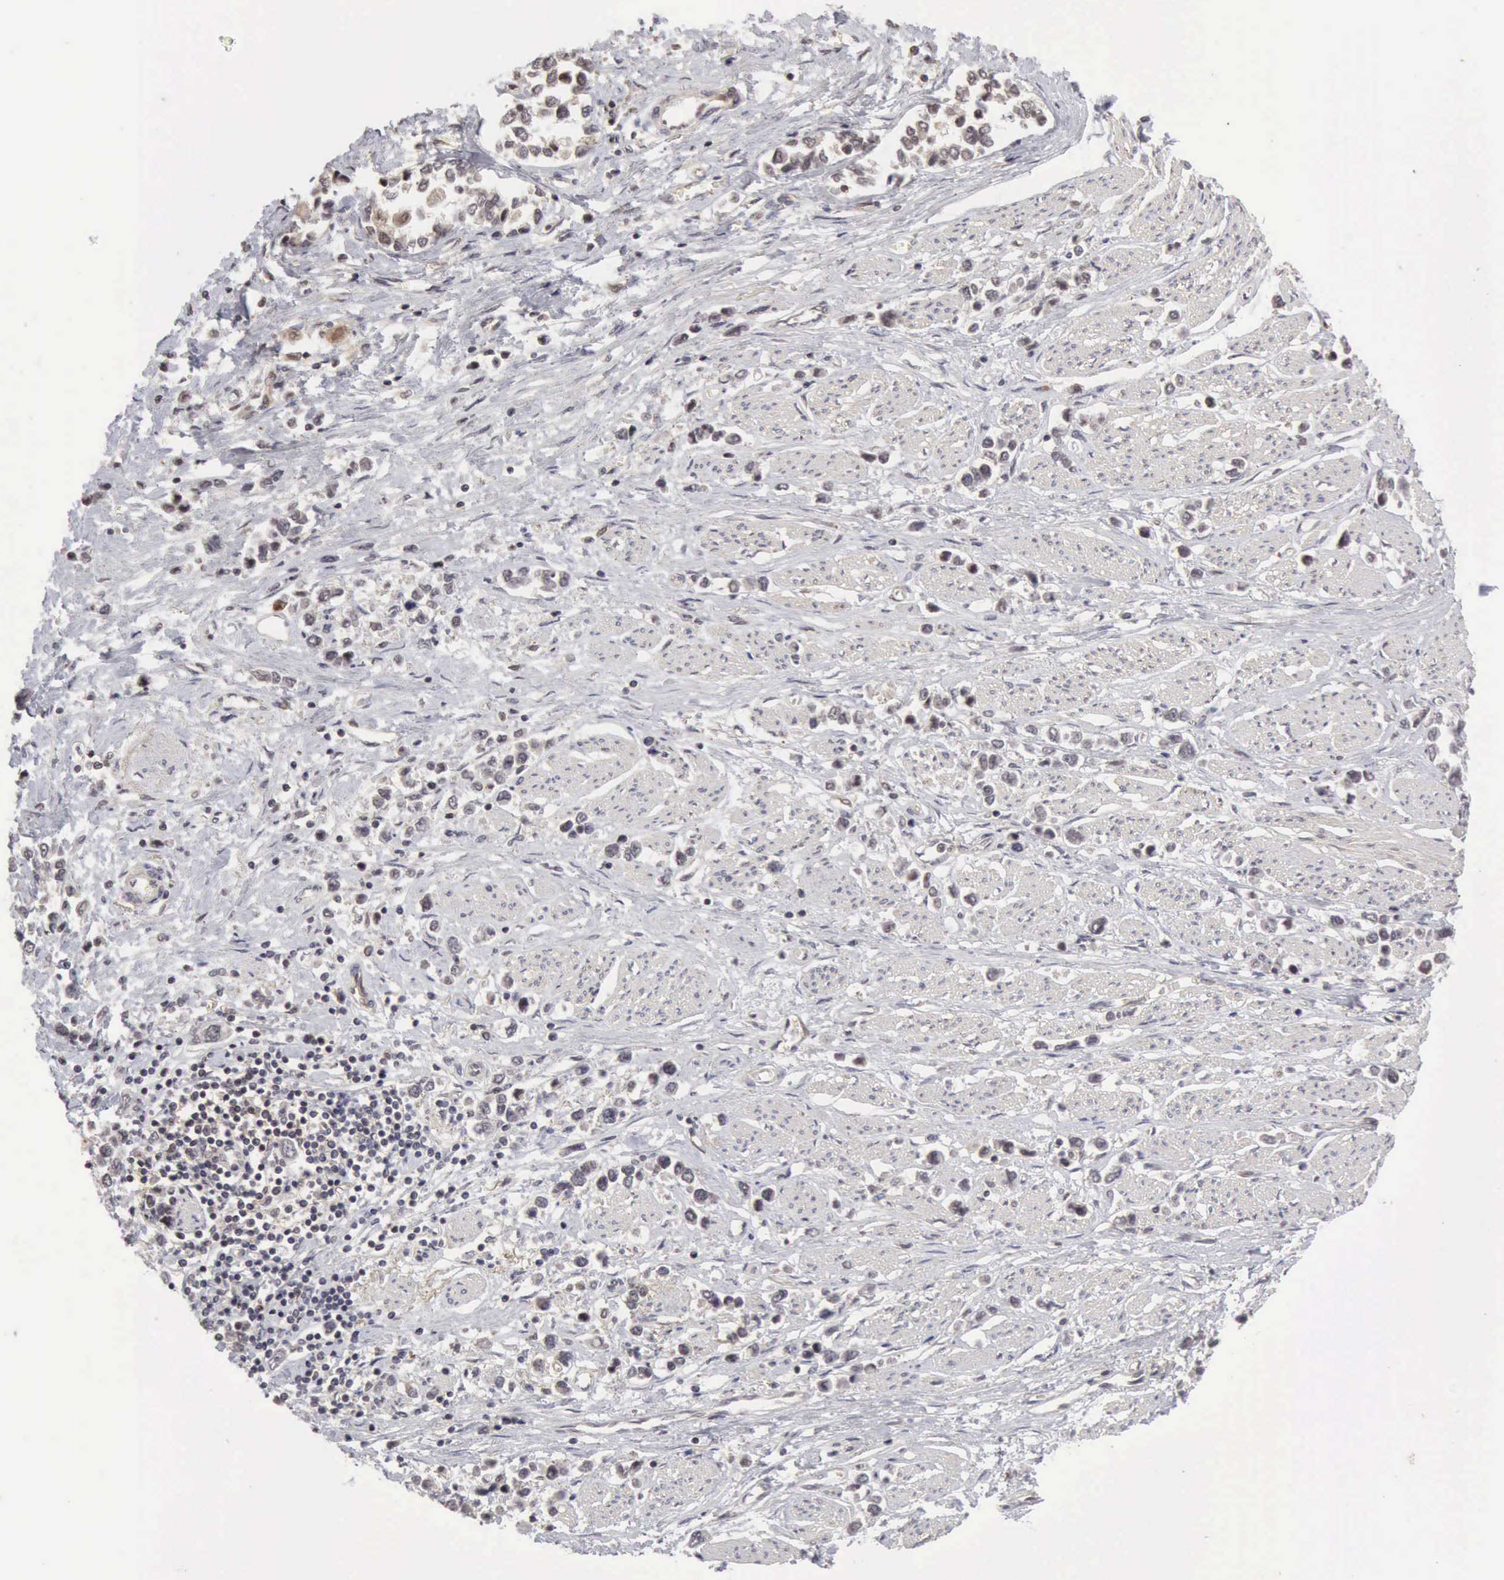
{"staining": {"intensity": "negative", "quantity": "none", "location": "none"}, "tissue": "stomach cancer", "cell_type": "Tumor cells", "image_type": "cancer", "snomed": [{"axis": "morphology", "description": "Adenocarcinoma, NOS"}, {"axis": "topography", "description": "Stomach, upper"}], "caption": "An immunohistochemistry (IHC) histopathology image of stomach adenocarcinoma is shown. There is no staining in tumor cells of stomach adenocarcinoma.", "gene": "CDKN2A", "patient": {"sex": "male", "age": 76}}